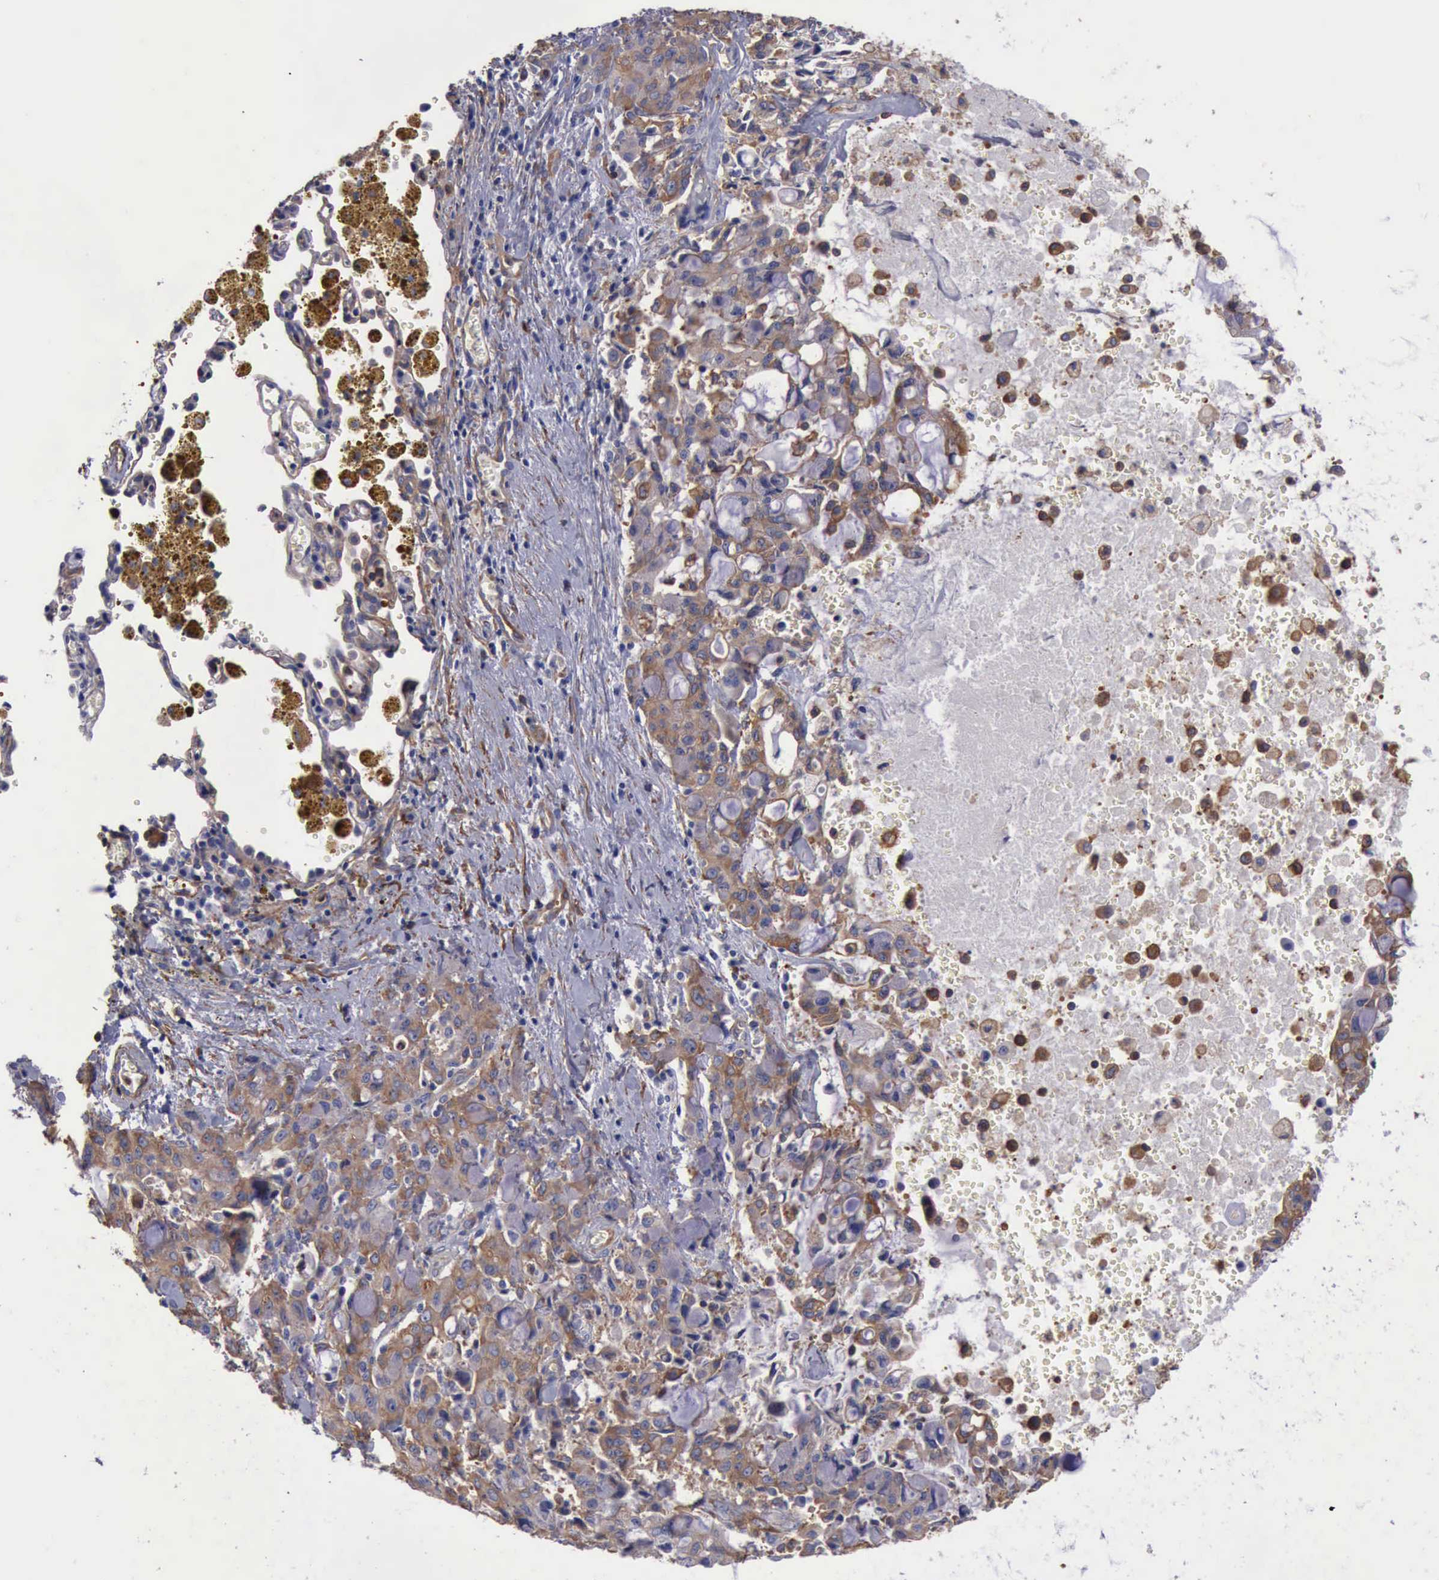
{"staining": {"intensity": "moderate", "quantity": ">75%", "location": "cytoplasmic/membranous"}, "tissue": "lung cancer", "cell_type": "Tumor cells", "image_type": "cancer", "snomed": [{"axis": "morphology", "description": "Adenocarcinoma, NOS"}, {"axis": "topography", "description": "Lung"}], "caption": "A micrograph showing moderate cytoplasmic/membranous expression in about >75% of tumor cells in adenocarcinoma (lung), as visualized by brown immunohistochemical staining.", "gene": "FLNA", "patient": {"sex": "female", "age": 44}}